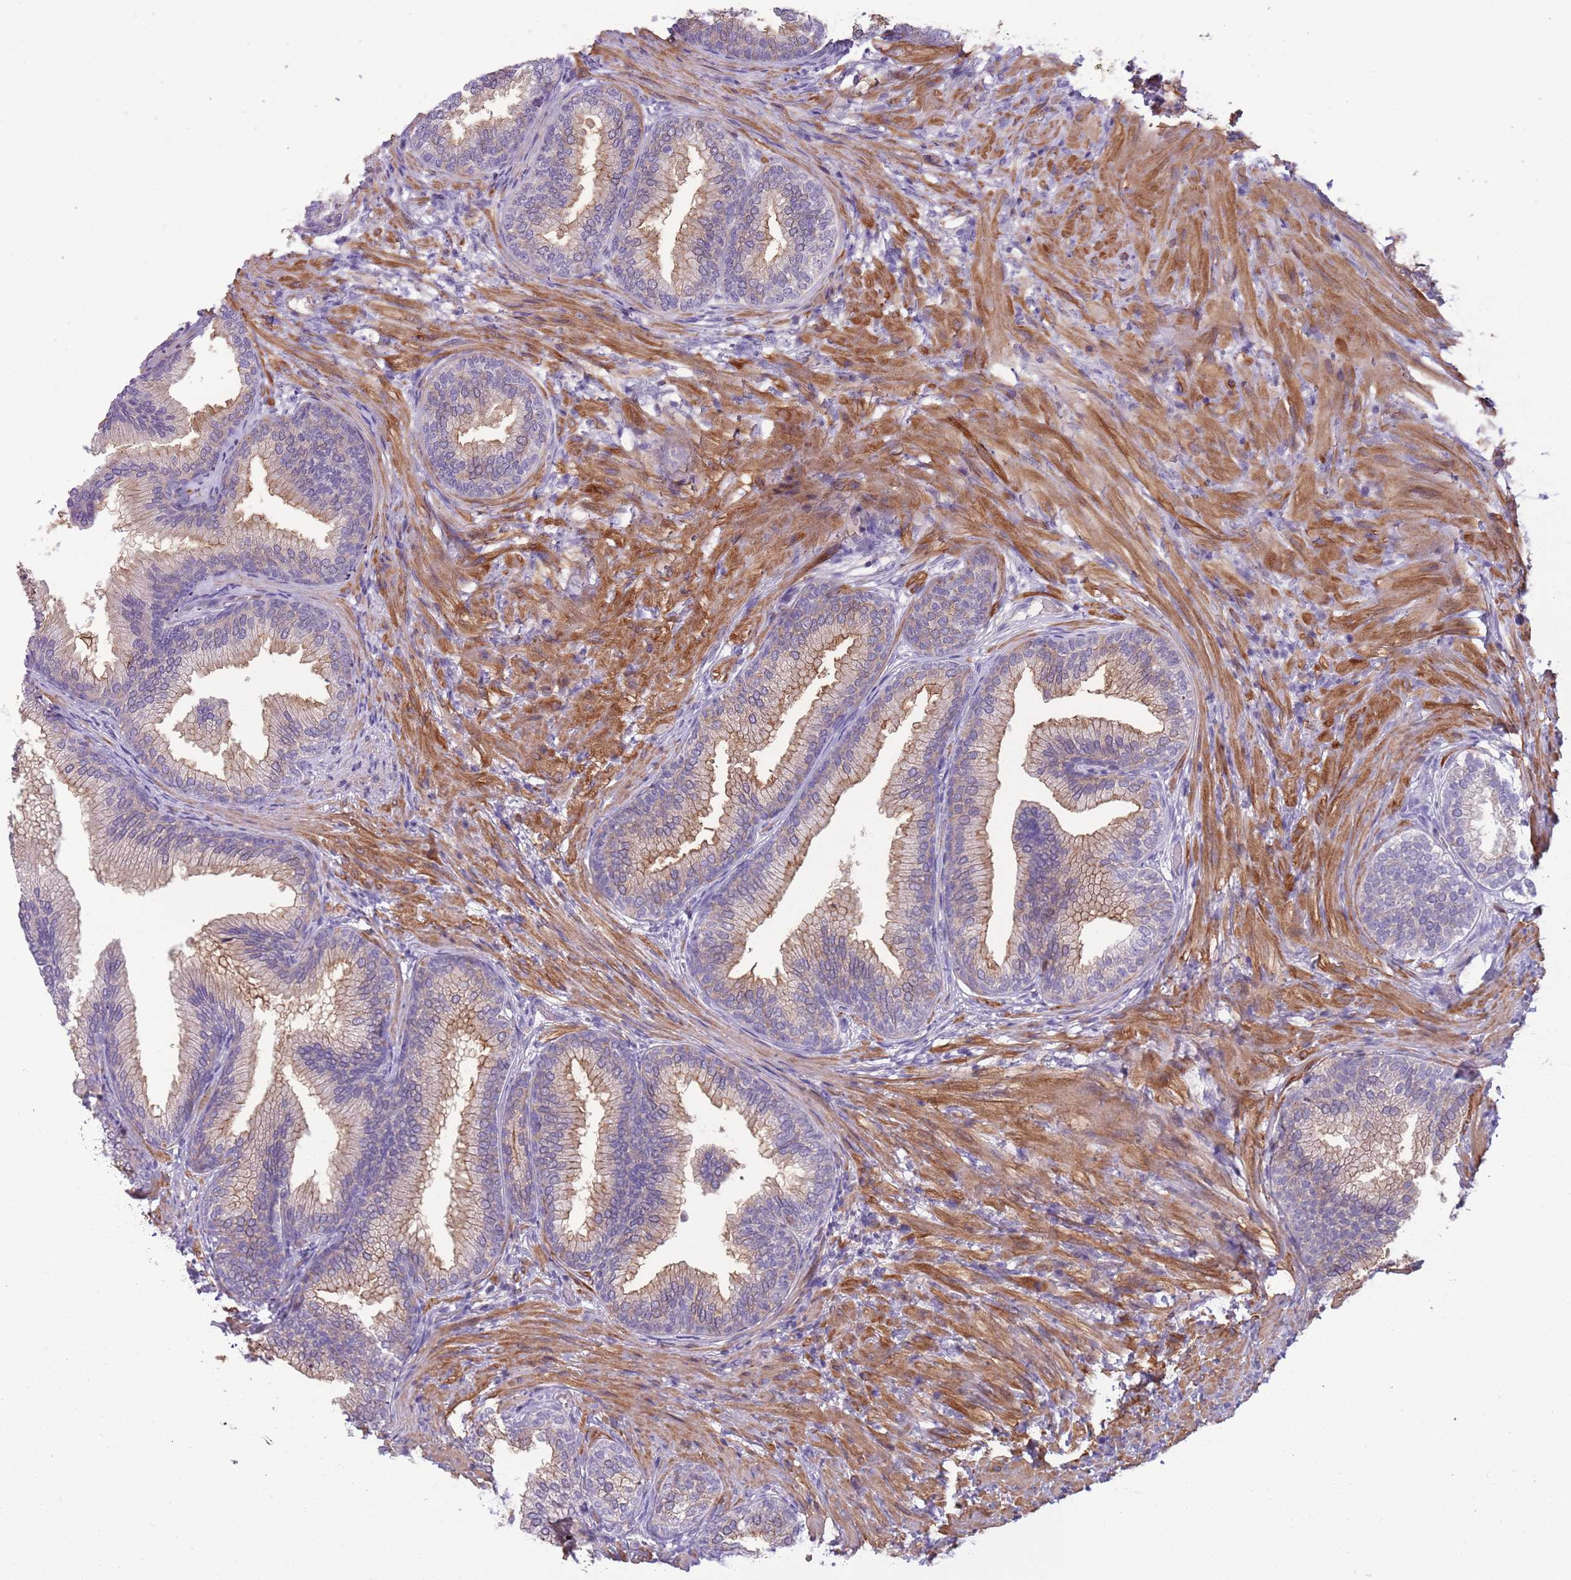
{"staining": {"intensity": "weak", "quantity": "25%-75%", "location": "cytoplasmic/membranous"}, "tissue": "prostate", "cell_type": "Glandular cells", "image_type": "normal", "snomed": [{"axis": "morphology", "description": "Normal tissue, NOS"}, {"axis": "topography", "description": "Prostate"}], "caption": "Protein analysis of benign prostate demonstrates weak cytoplasmic/membranous positivity in approximately 25%-75% of glandular cells. (IHC, brightfield microscopy, high magnification).", "gene": "JAML", "patient": {"sex": "male", "age": 76}}